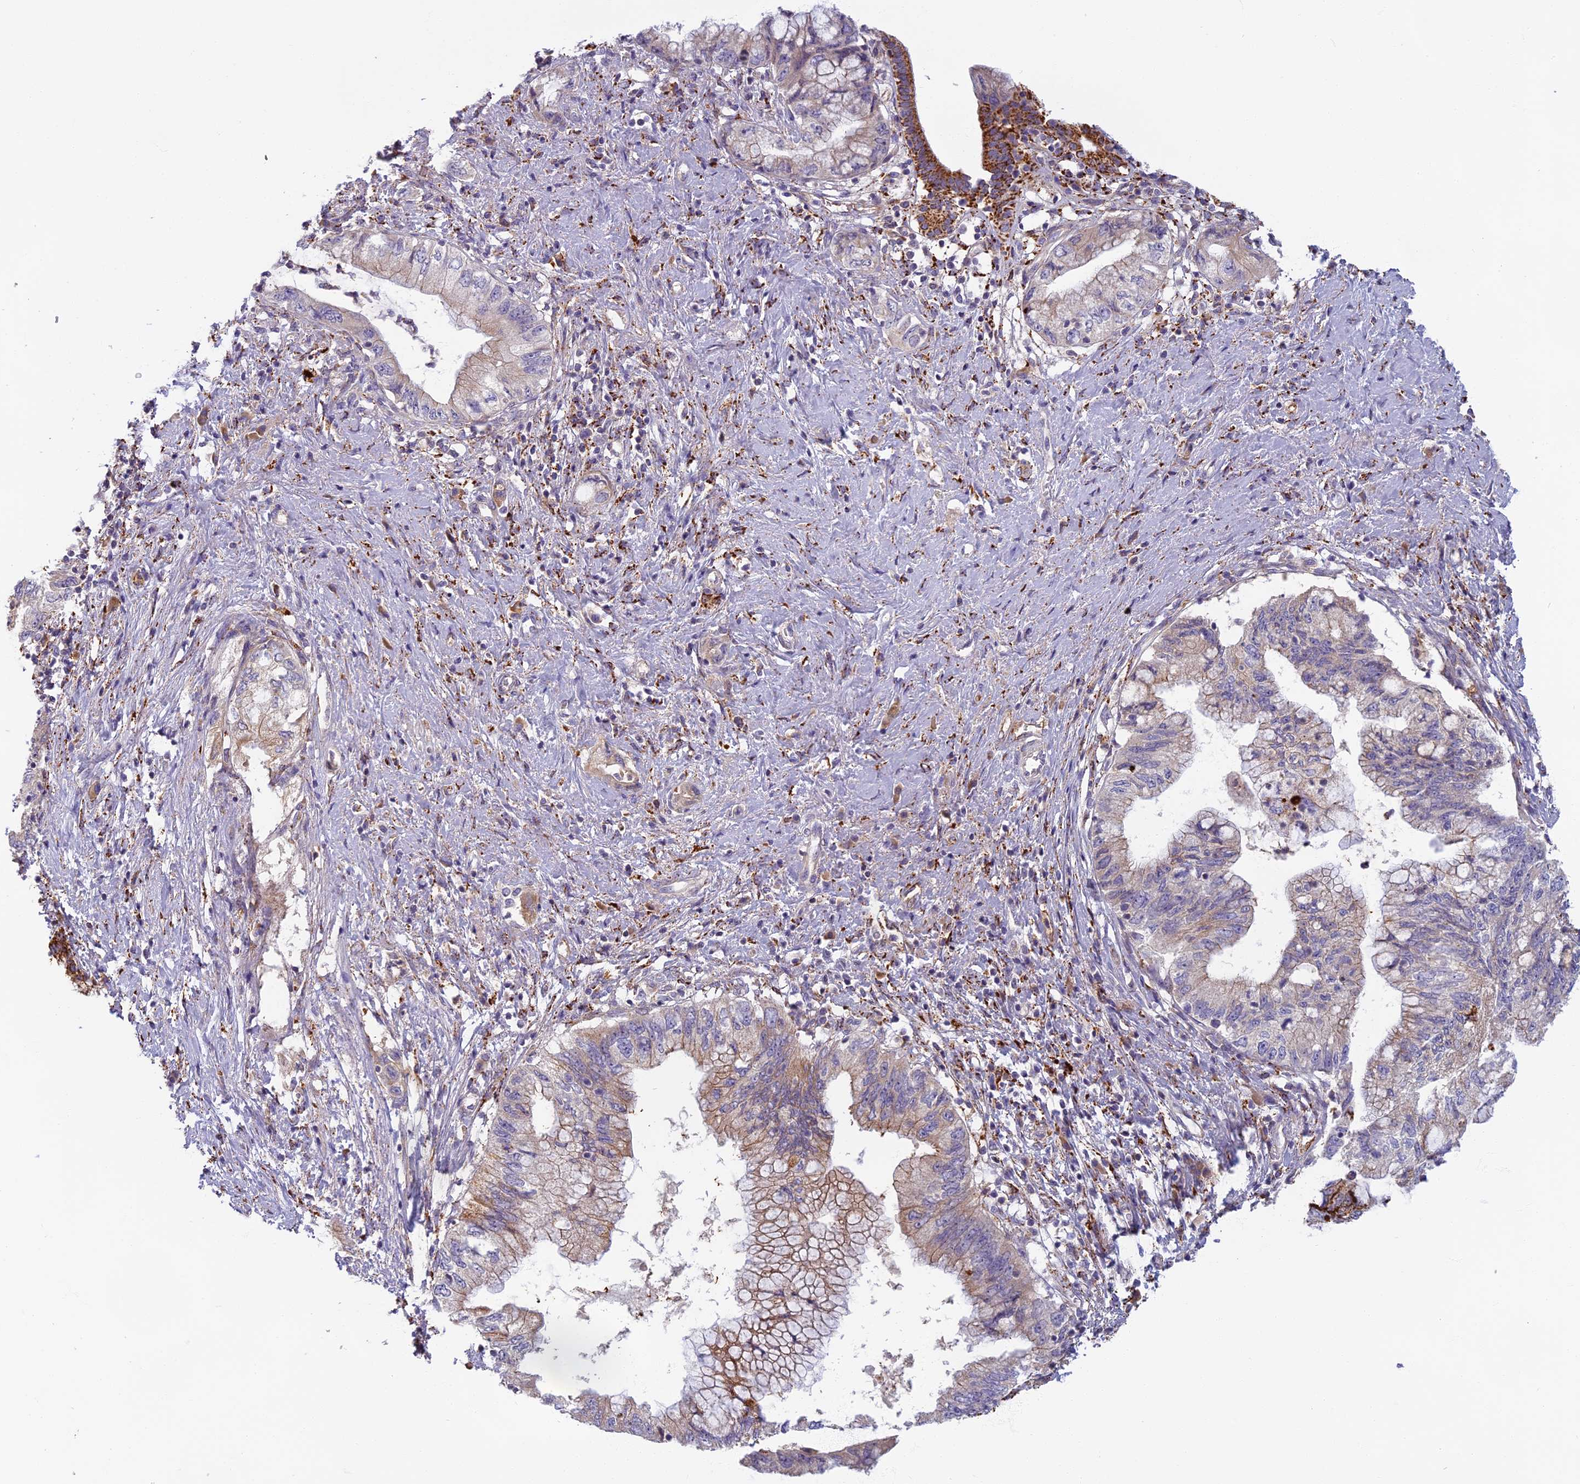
{"staining": {"intensity": "moderate", "quantity": "<25%", "location": "cytoplasmic/membranous"}, "tissue": "pancreatic cancer", "cell_type": "Tumor cells", "image_type": "cancer", "snomed": [{"axis": "morphology", "description": "Adenocarcinoma, NOS"}, {"axis": "topography", "description": "Pancreas"}], "caption": "Protein expression by immunohistochemistry (IHC) reveals moderate cytoplasmic/membranous expression in approximately <25% of tumor cells in adenocarcinoma (pancreatic).", "gene": "SEMA7A", "patient": {"sex": "female", "age": 73}}